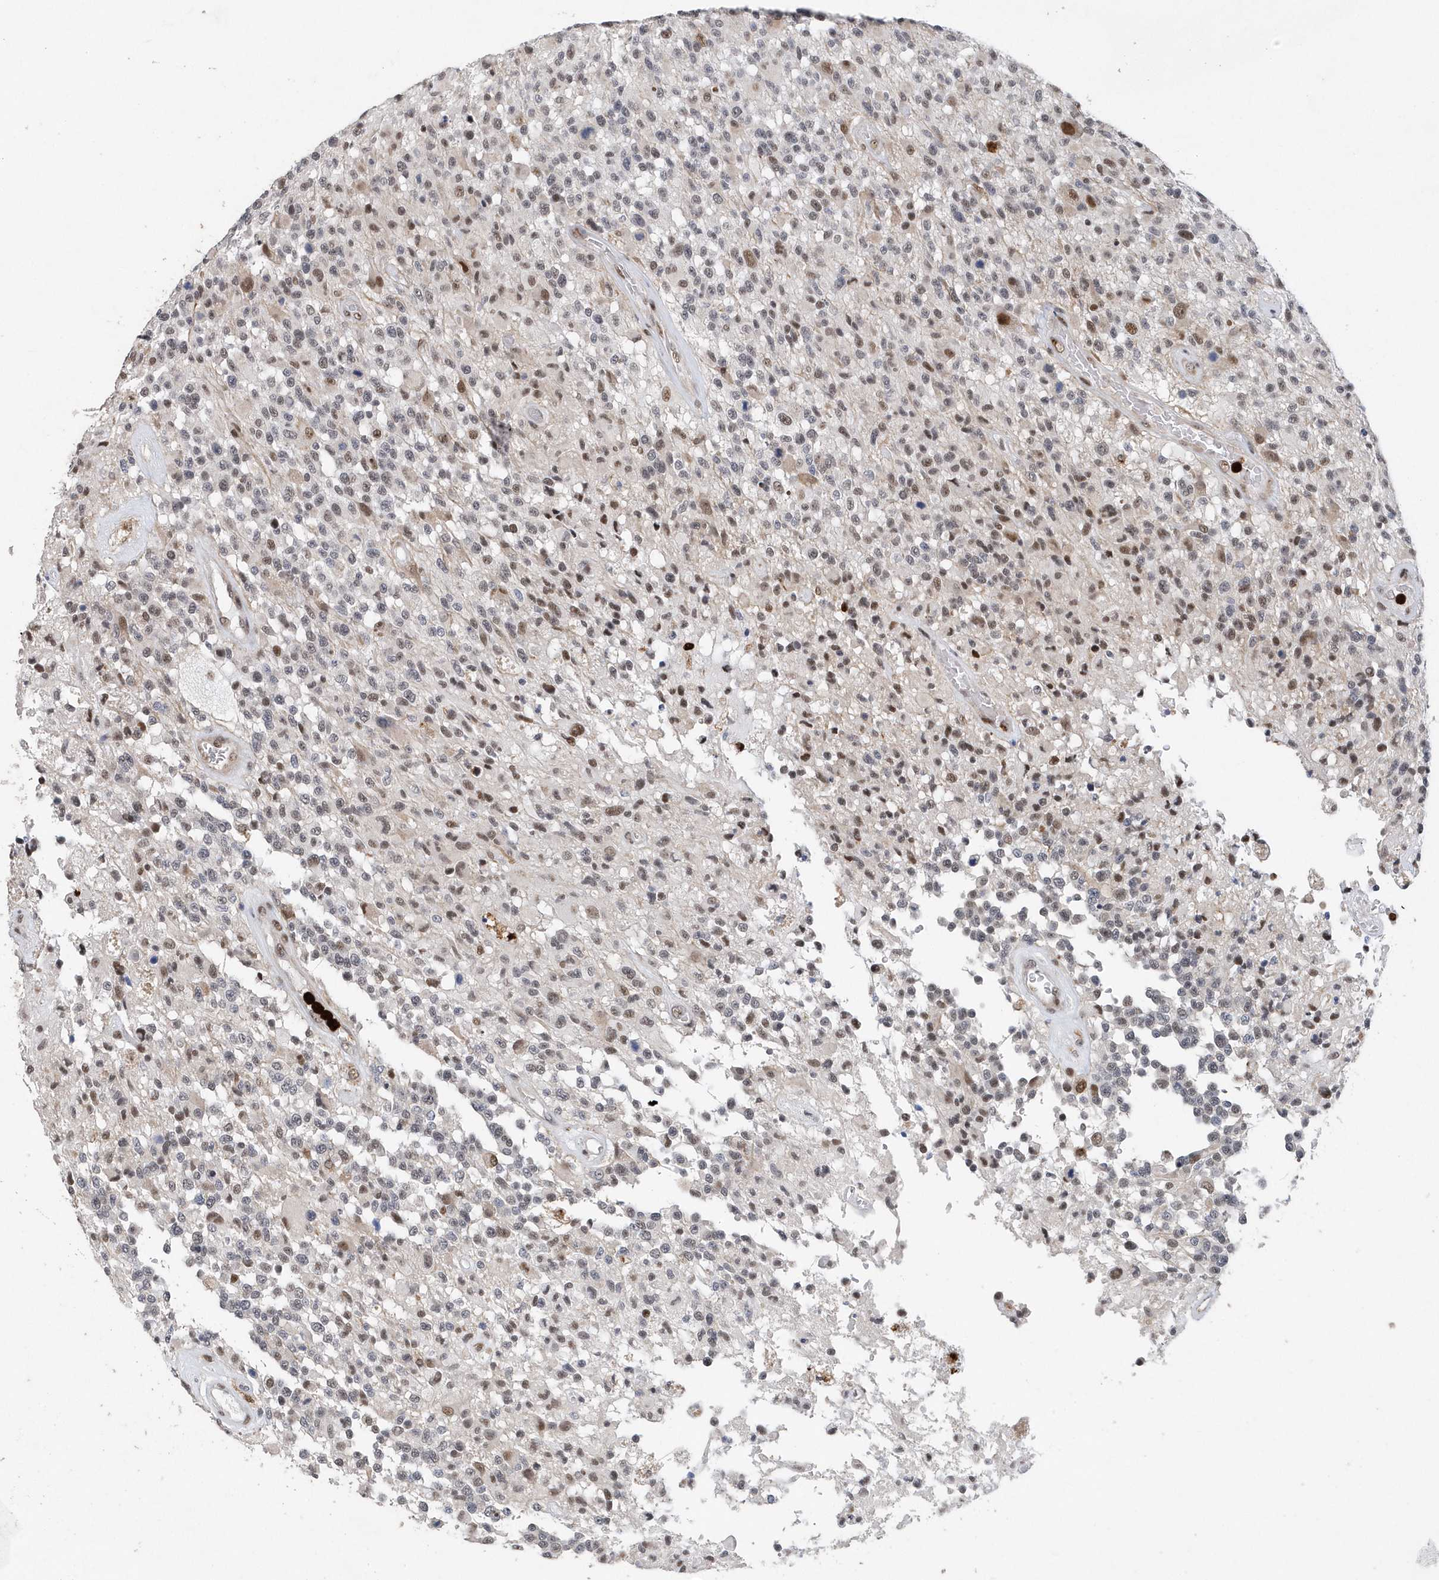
{"staining": {"intensity": "moderate", "quantity": "<25%", "location": "nuclear"}, "tissue": "glioma", "cell_type": "Tumor cells", "image_type": "cancer", "snomed": [{"axis": "morphology", "description": "Glioma, malignant, High grade"}, {"axis": "morphology", "description": "Glioblastoma, NOS"}, {"axis": "topography", "description": "Brain"}], "caption": "Immunohistochemistry histopathology image of glioma stained for a protein (brown), which demonstrates low levels of moderate nuclear expression in approximately <25% of tumor cells.", "gene": "RPP30", "patient": {"sex": "male", "age": 60}}